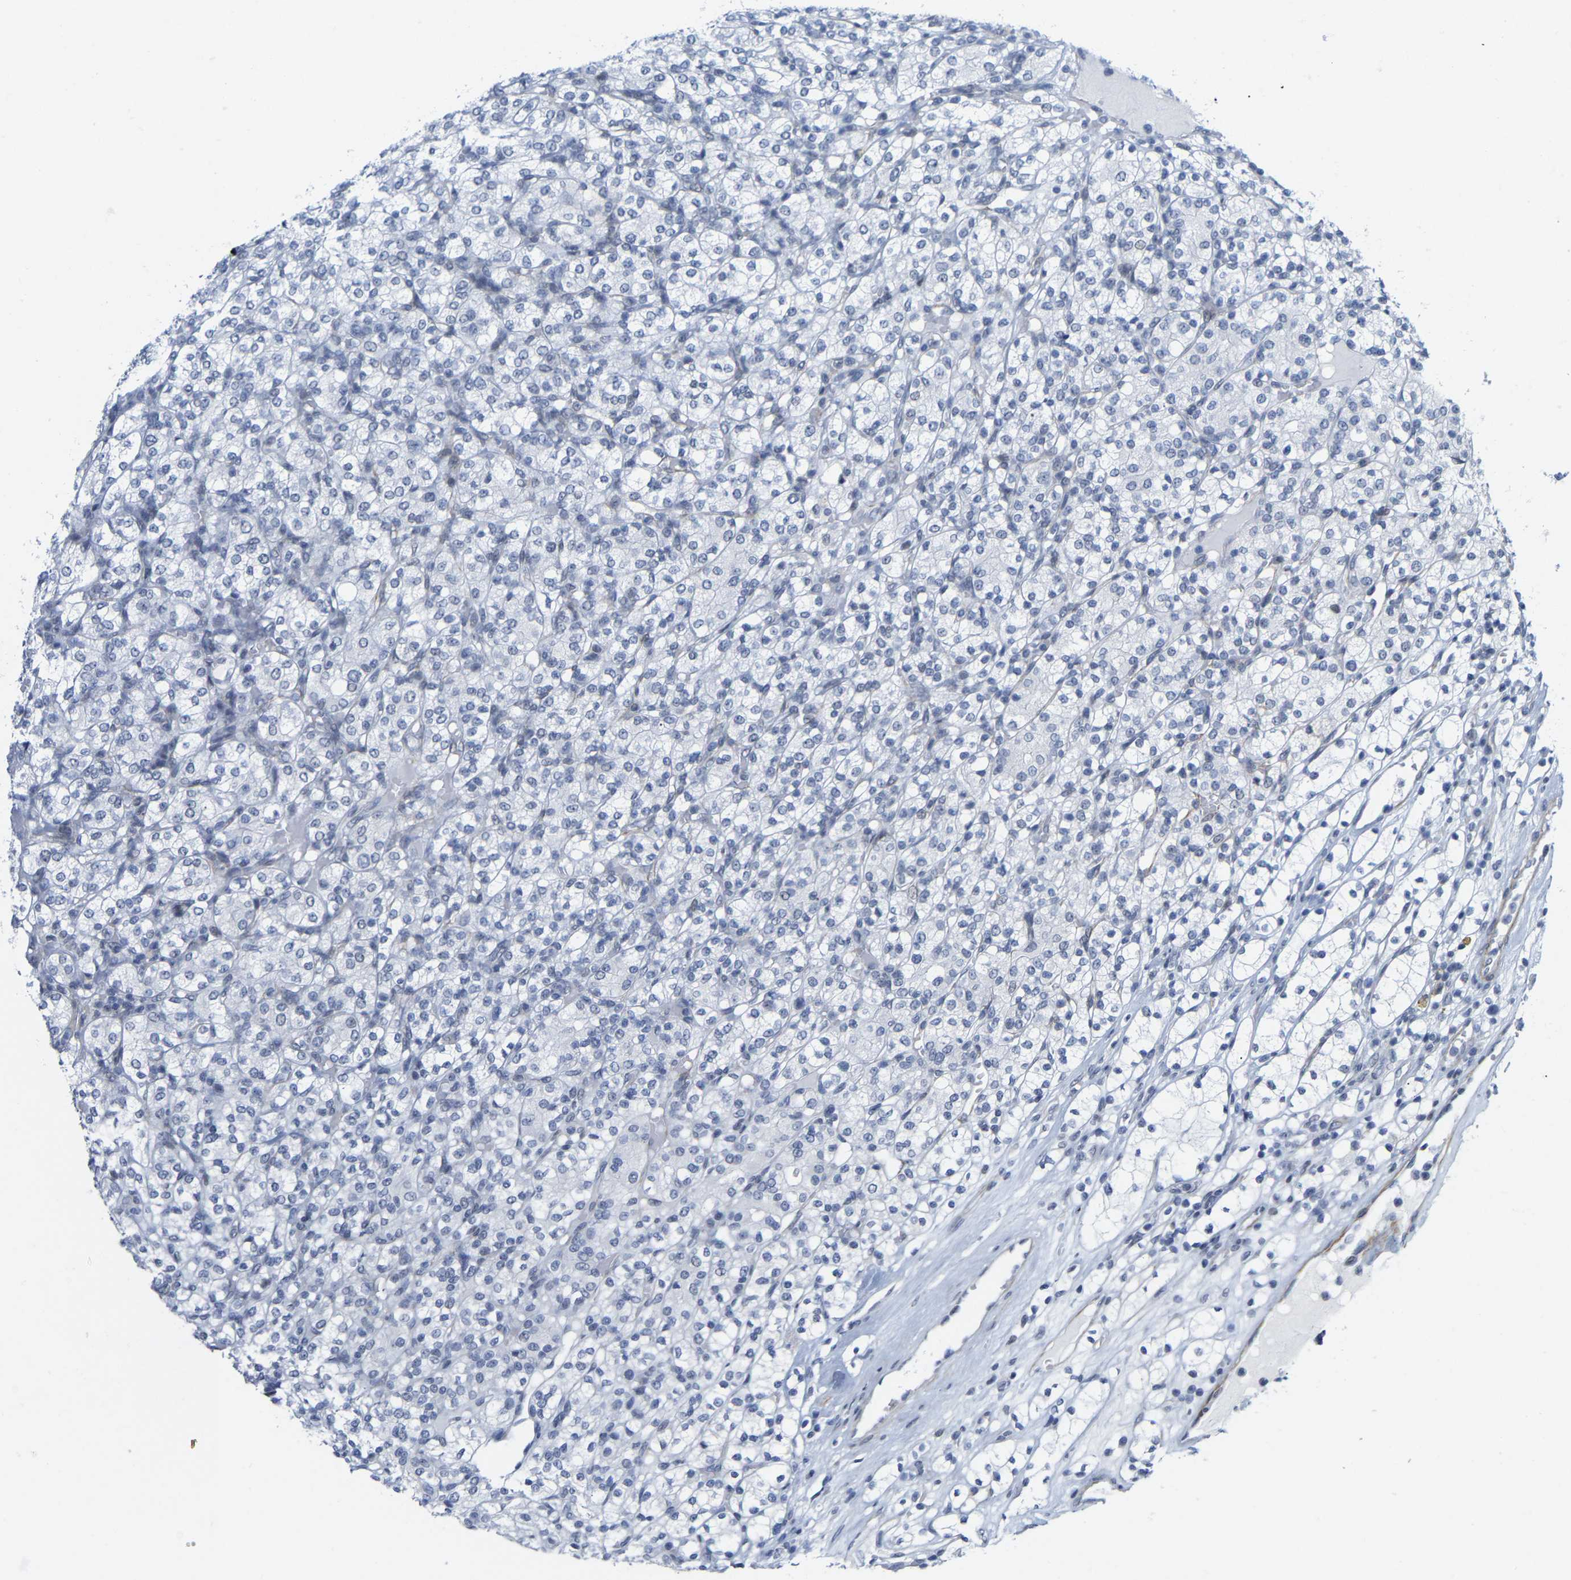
{"staining": {"intensity": "negative", "quantity": "none", "location": "none"}, "tissue": "renal cancer", "cell_type": "Tumor cells", "image_type": "cancer", "snomed": [{"axis": "morphology", "description": "Adenocarcinoma, NOS"}, {"axis": "topography", "description": "Kidney"}], "caption": "The micrograph shows no significant expression in tumor cells of renal cancer (adenocarcinoma).", "gene": "FAM180A", "patient": {"sex": "male", "age": 77}}